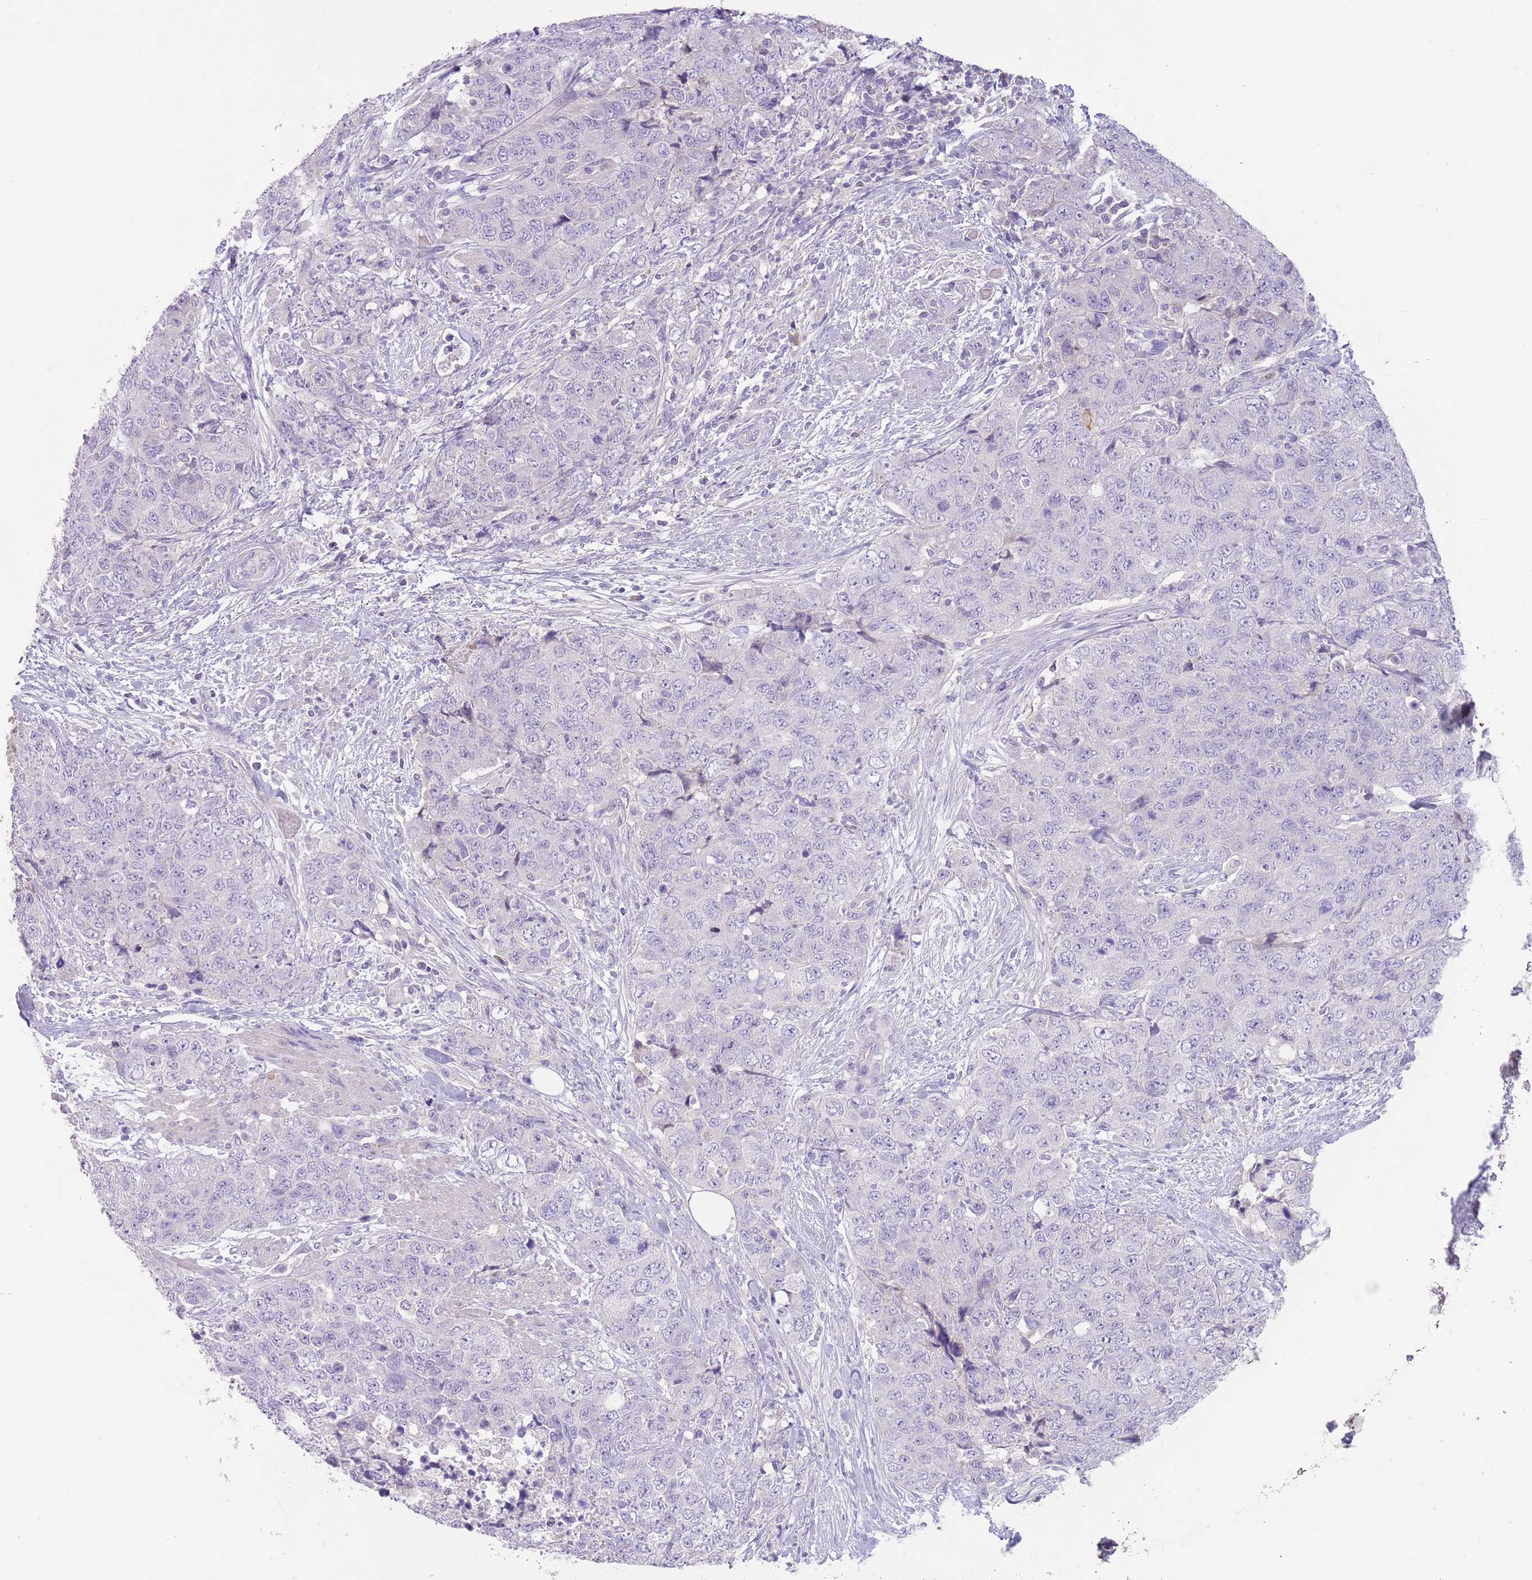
{"staining": {"intensity": "negative", "quantity": "none", "location": "none"}, "tissue": "urothelial cancer", "cell_type": "Tumor cells", "image_type": "cancer", "snomed": [{"axis": "morphology", "description": "Urothelial carcinoma, High grade"}, {"axis": "topography", "description": "Urinary bladder"}], "caption": "Immunohistochemistry micrograph of high-grade urothelial carcinoma stained for a protein (brown), which displays no staining in tumor cells.", "gene": "IGFL4", "patient": {"sex": "female", "age": 78}}